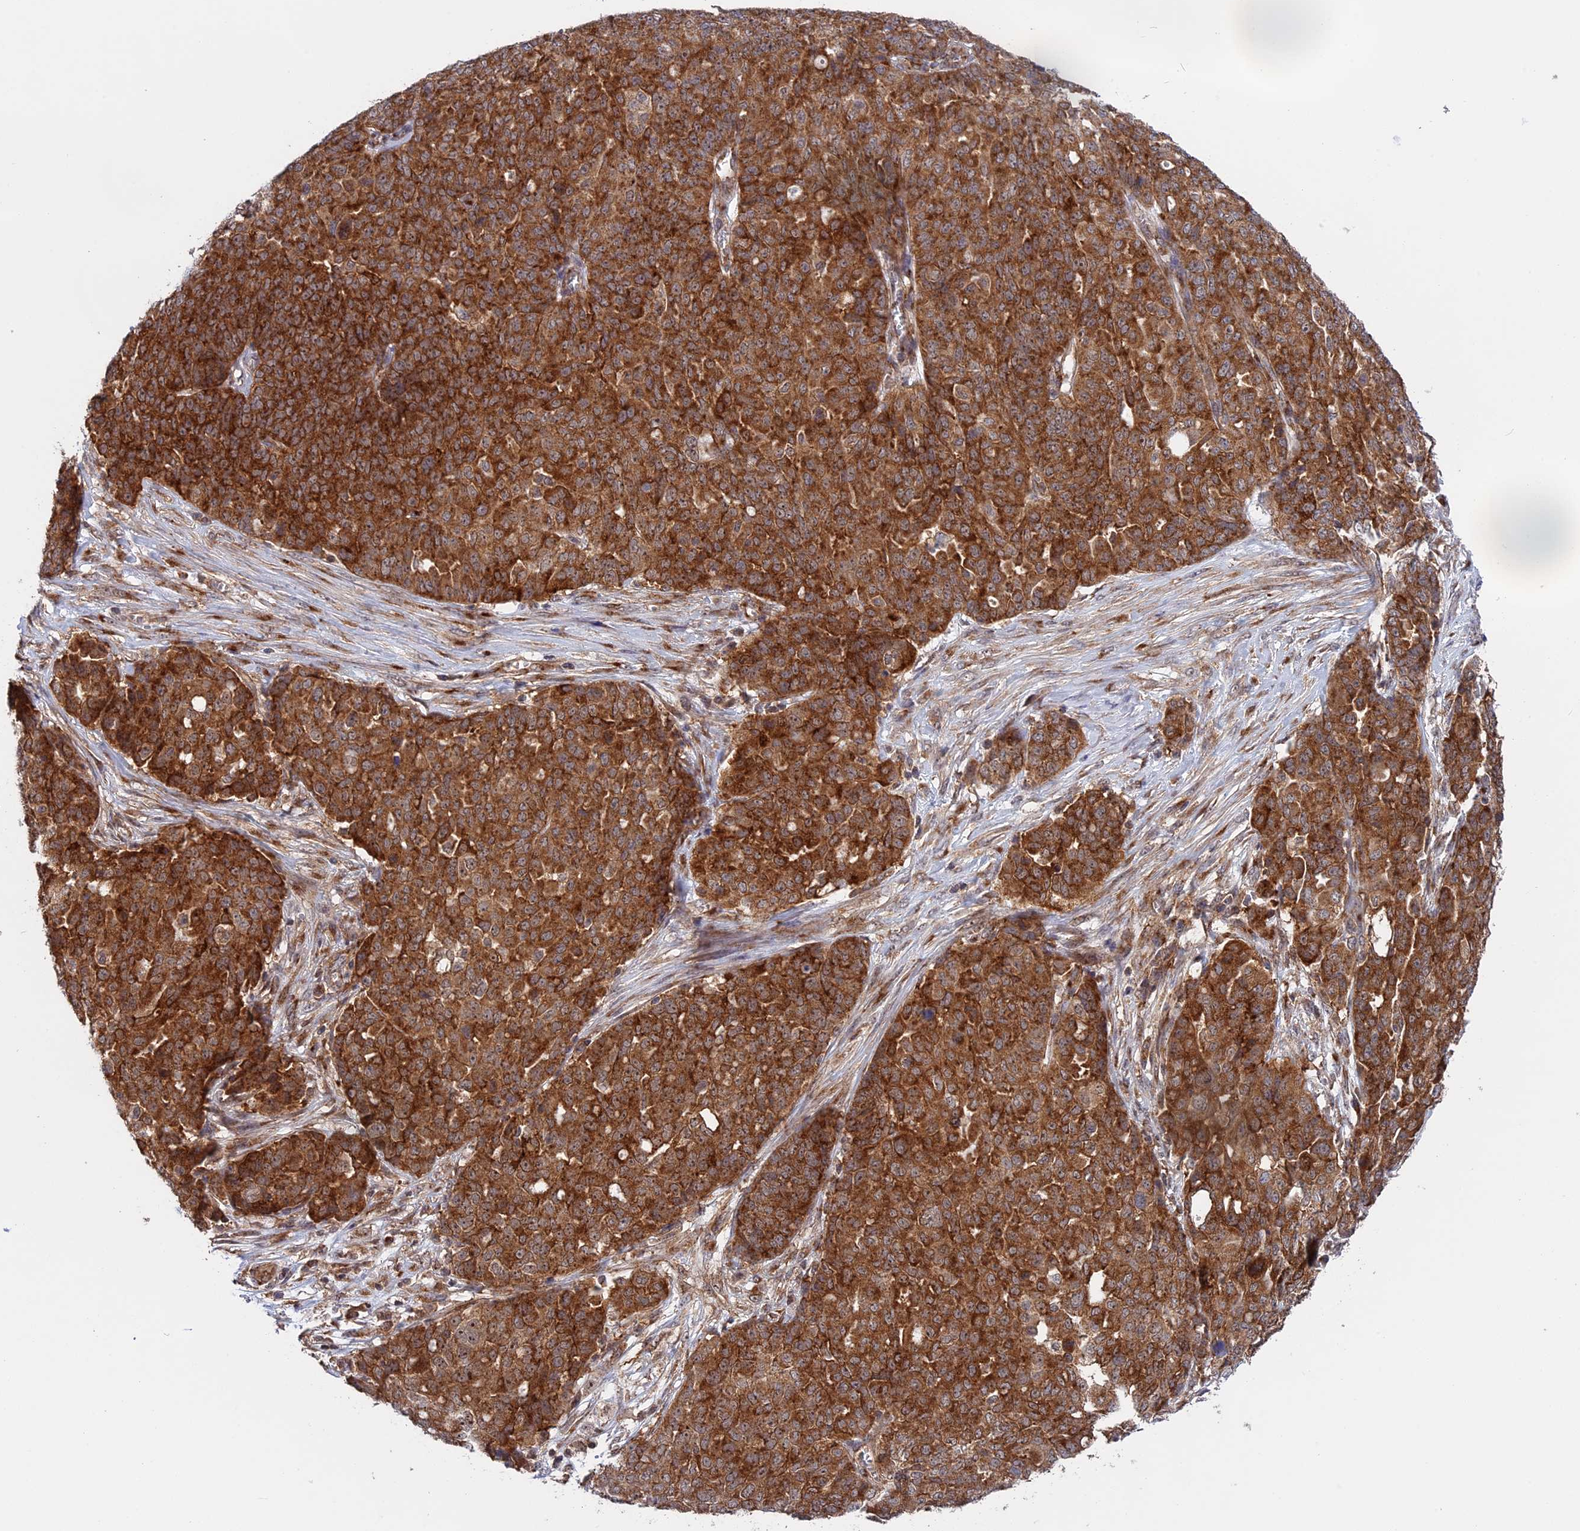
{"staining": {"intensity": "strong", "quantity": ">75%", "location": "cytoplasmic/membranous"}, "tissue": "ovarian cancer", "cell_type": "Tumor cells", "image_type": "cancer", "snomed": [{"axis": "morphology", "description": "Cystadenocarcinoma, serous, NOS"}, {"axis": "topography", "description": "Soft tissue"}, {"axis": "topography", "description": "Ovary"}], "caption": "Ovarian cancer stained with IHC displays strong cytoplasmic/membranous expression in about >75% of tumor cells.", "gene": "CLINT1", "patient": {"sex": "female", "age": 57}}